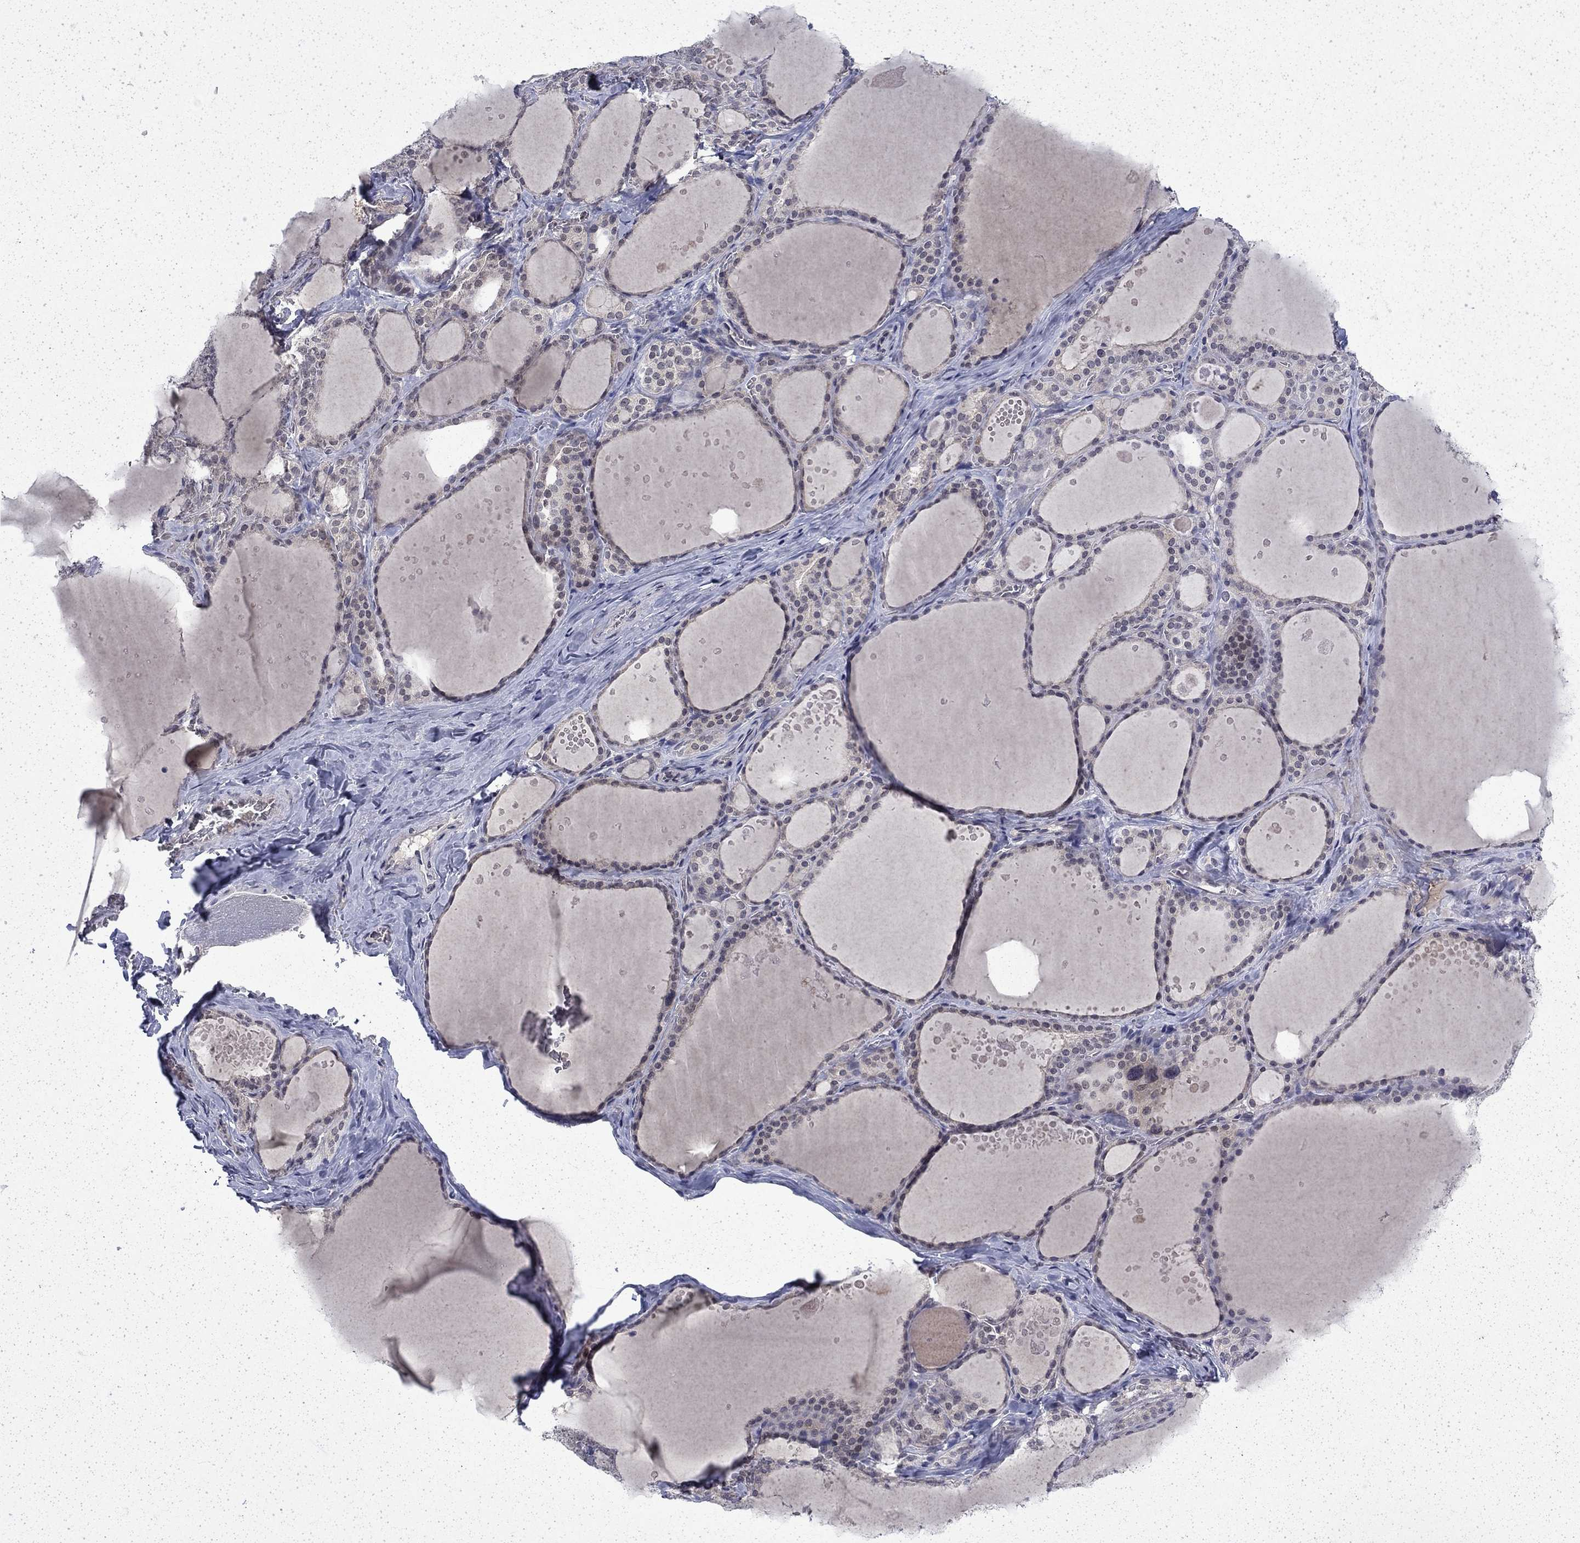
{"staining": {"intensity": "negative", "quantity": "none", "location": "none"}, "tissue": "thyroid gland", "cell_type": "Glandular cells", "image_type": "normal", "snomed": [{"axis": "morphology", "description": "Normal tissue, NOS"}, {"axis": "topography", "description": "Thyroid gland"}], "caption": "The image reveals no significant staining in glandular cells of thyroid gland.", "gene": "CHAT", "patient": {"sex": "male", "age": 63}}